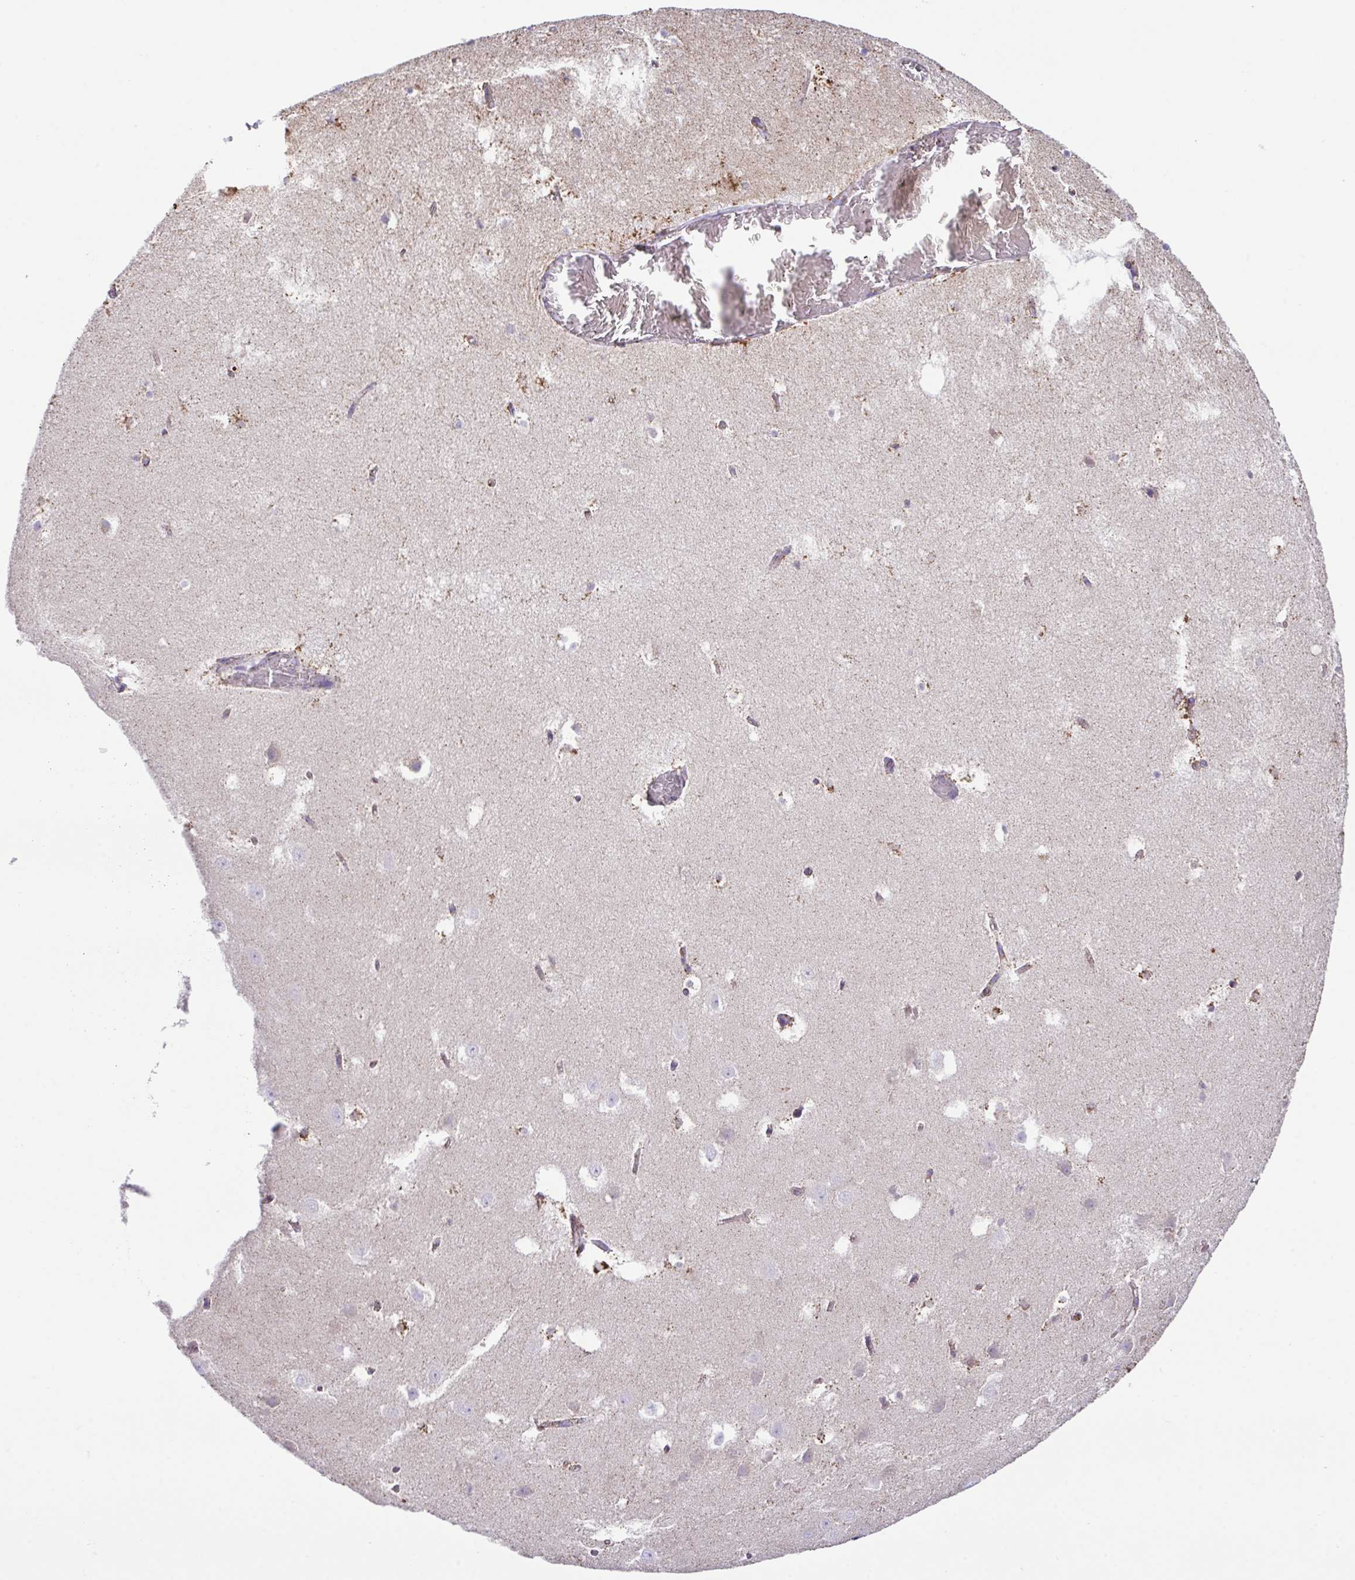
{"staining": {"intensity": "negative", "quantity": "none", "location": "none"}, "tissue": "hippocampus", "cell_type": "Glial cells", "image_type": "normal", "snomed": [{"axis": "morphology", "description": "Normal tissue, NOS"}, {"axis": "topography", "description": "Hippocampus"}], "caption": "DAB (3,3'-diaminobenzidine) immunohistochemical staining of normal human hippocampus demonstrates no significant staining in glial cells. (Immunohistochemistry (ihc), brightfield microscopy, high magnification).", "gene": "PCMTD2", "patient": {"sex": "female", "age": 52}}